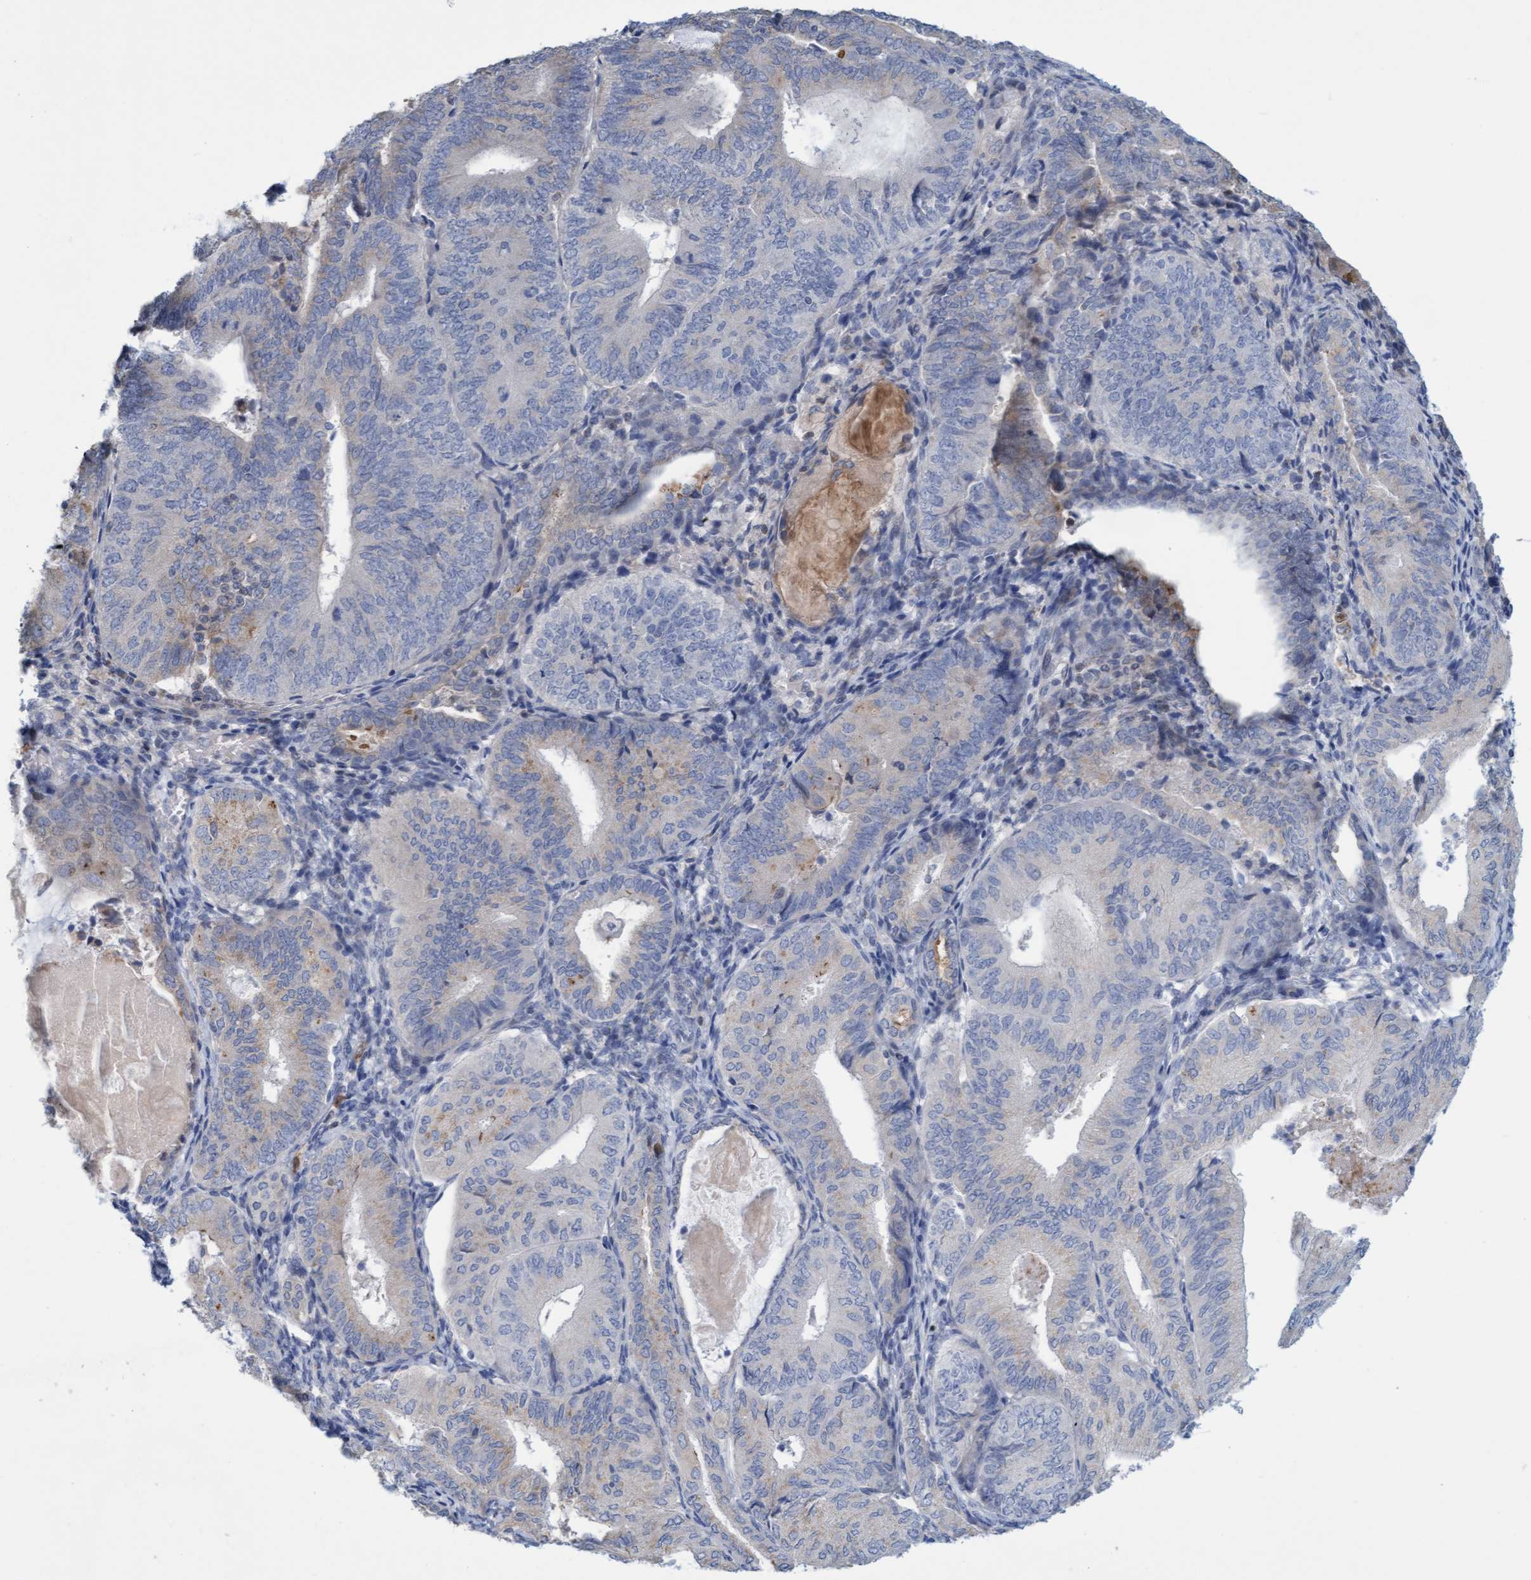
{"staining": {"intensity": "negative", "quantity": "none", "location": "none"}, "tissue": "endometrial cancer", "cell_type": "Tumor cells", "image_type": "cancer", "snomed": [{"axis": "morphology", "description": "Adenocarcinoma, NOS"}, {"axis": "topography", "description": "Endometrium"}], "caption": "IHC of human endometrial cancer (adenocarcinoma) reveals no staining in tumor cells.", "gene": "SLC28A3", "patient": {"sex": "female", "age": 81}}